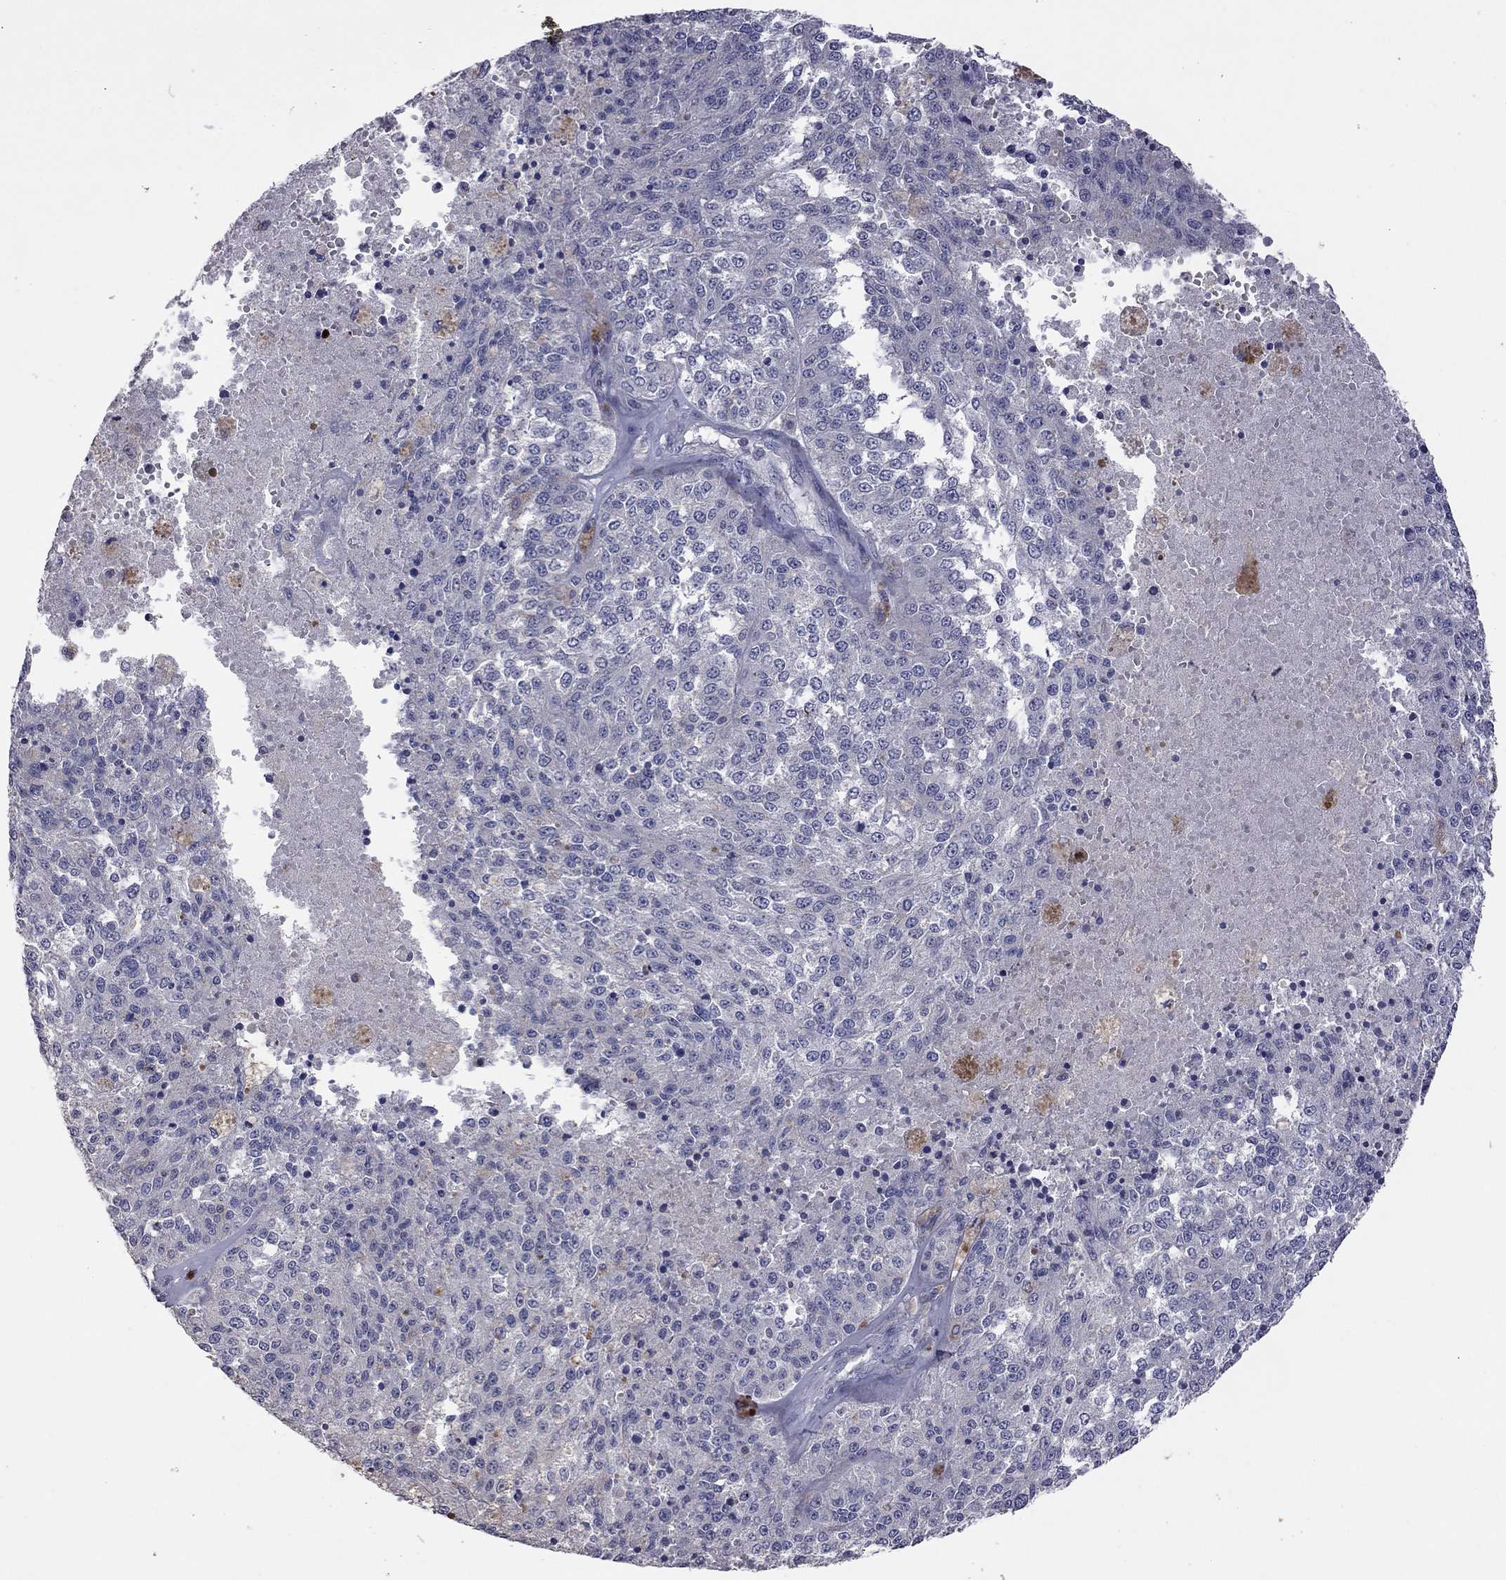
{"staining": {"intensity": "negative", "quantity": "none", "location": "none"}, "tissue": "melanoma", "cell_type": "Tumor cells", "image_type": "cancer", "snomed": [{"axis": "morphology", "description": "Malignant melanoma, Metastatic site"}, {"axis": "topography", "description": "Lymph node"}], "caption": "IHC of malignant melanoma (metastatic site) exhibits no staining in tumor cells.", "gene": "IPCEF1", "patient": {"sex": "female", "age": 64}}